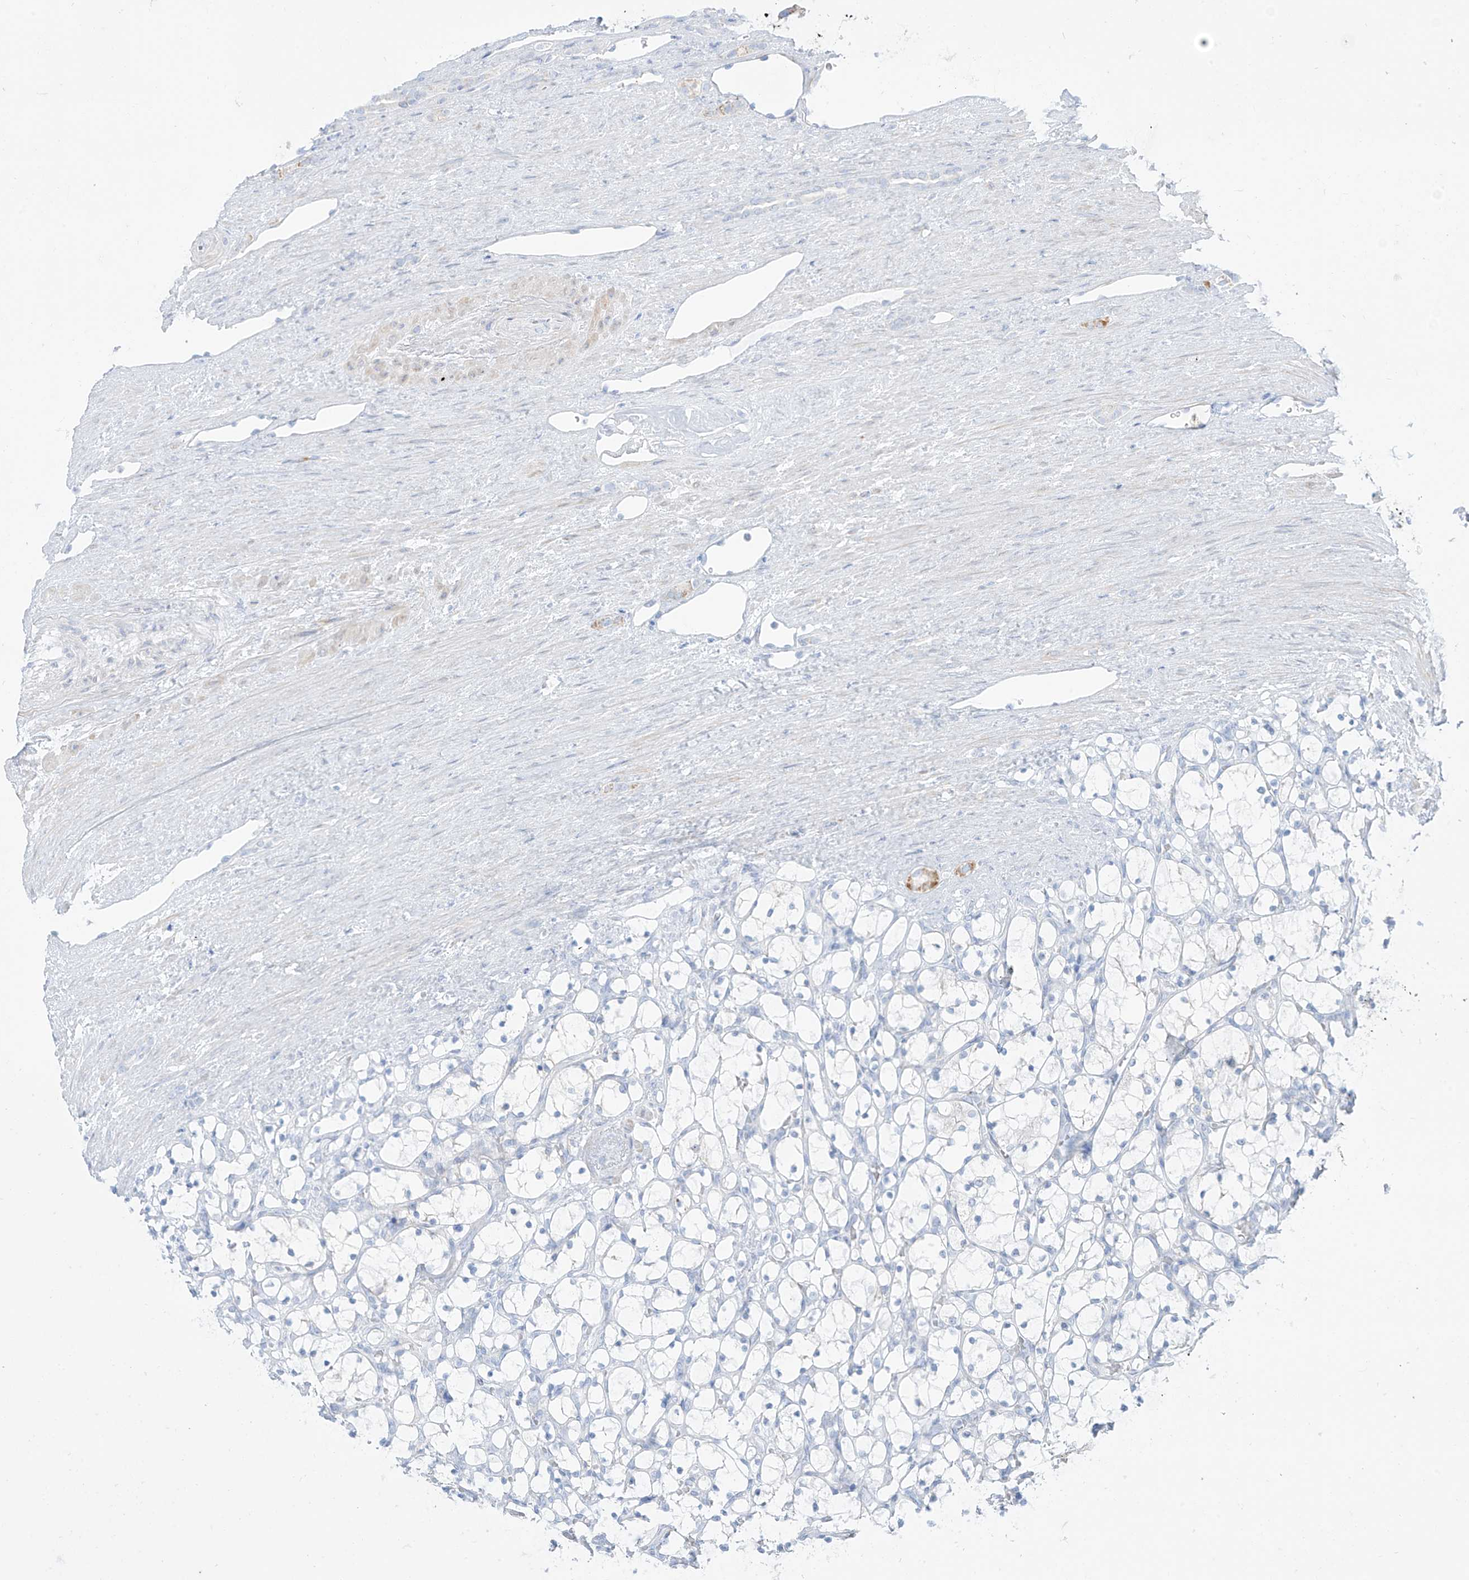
{"staining": {"intensity": "negative", "quantity": "none", "location": "none"}, "tissue": "renal cancer", "cell_type": "Tumor cells", "image_type": "cancer", "snomed": [{"axis": "morphology", "description": "Adenocarcinoma, NOS"}, {"axis": "topography", "description": "Kidney"}], "caption": "Tumor cells are negative for brown protein staining in renal cancer. Nuclei are stained in blue.", "gene": "SLC26A3", "patient": {"sex": "female", "age": 69}}